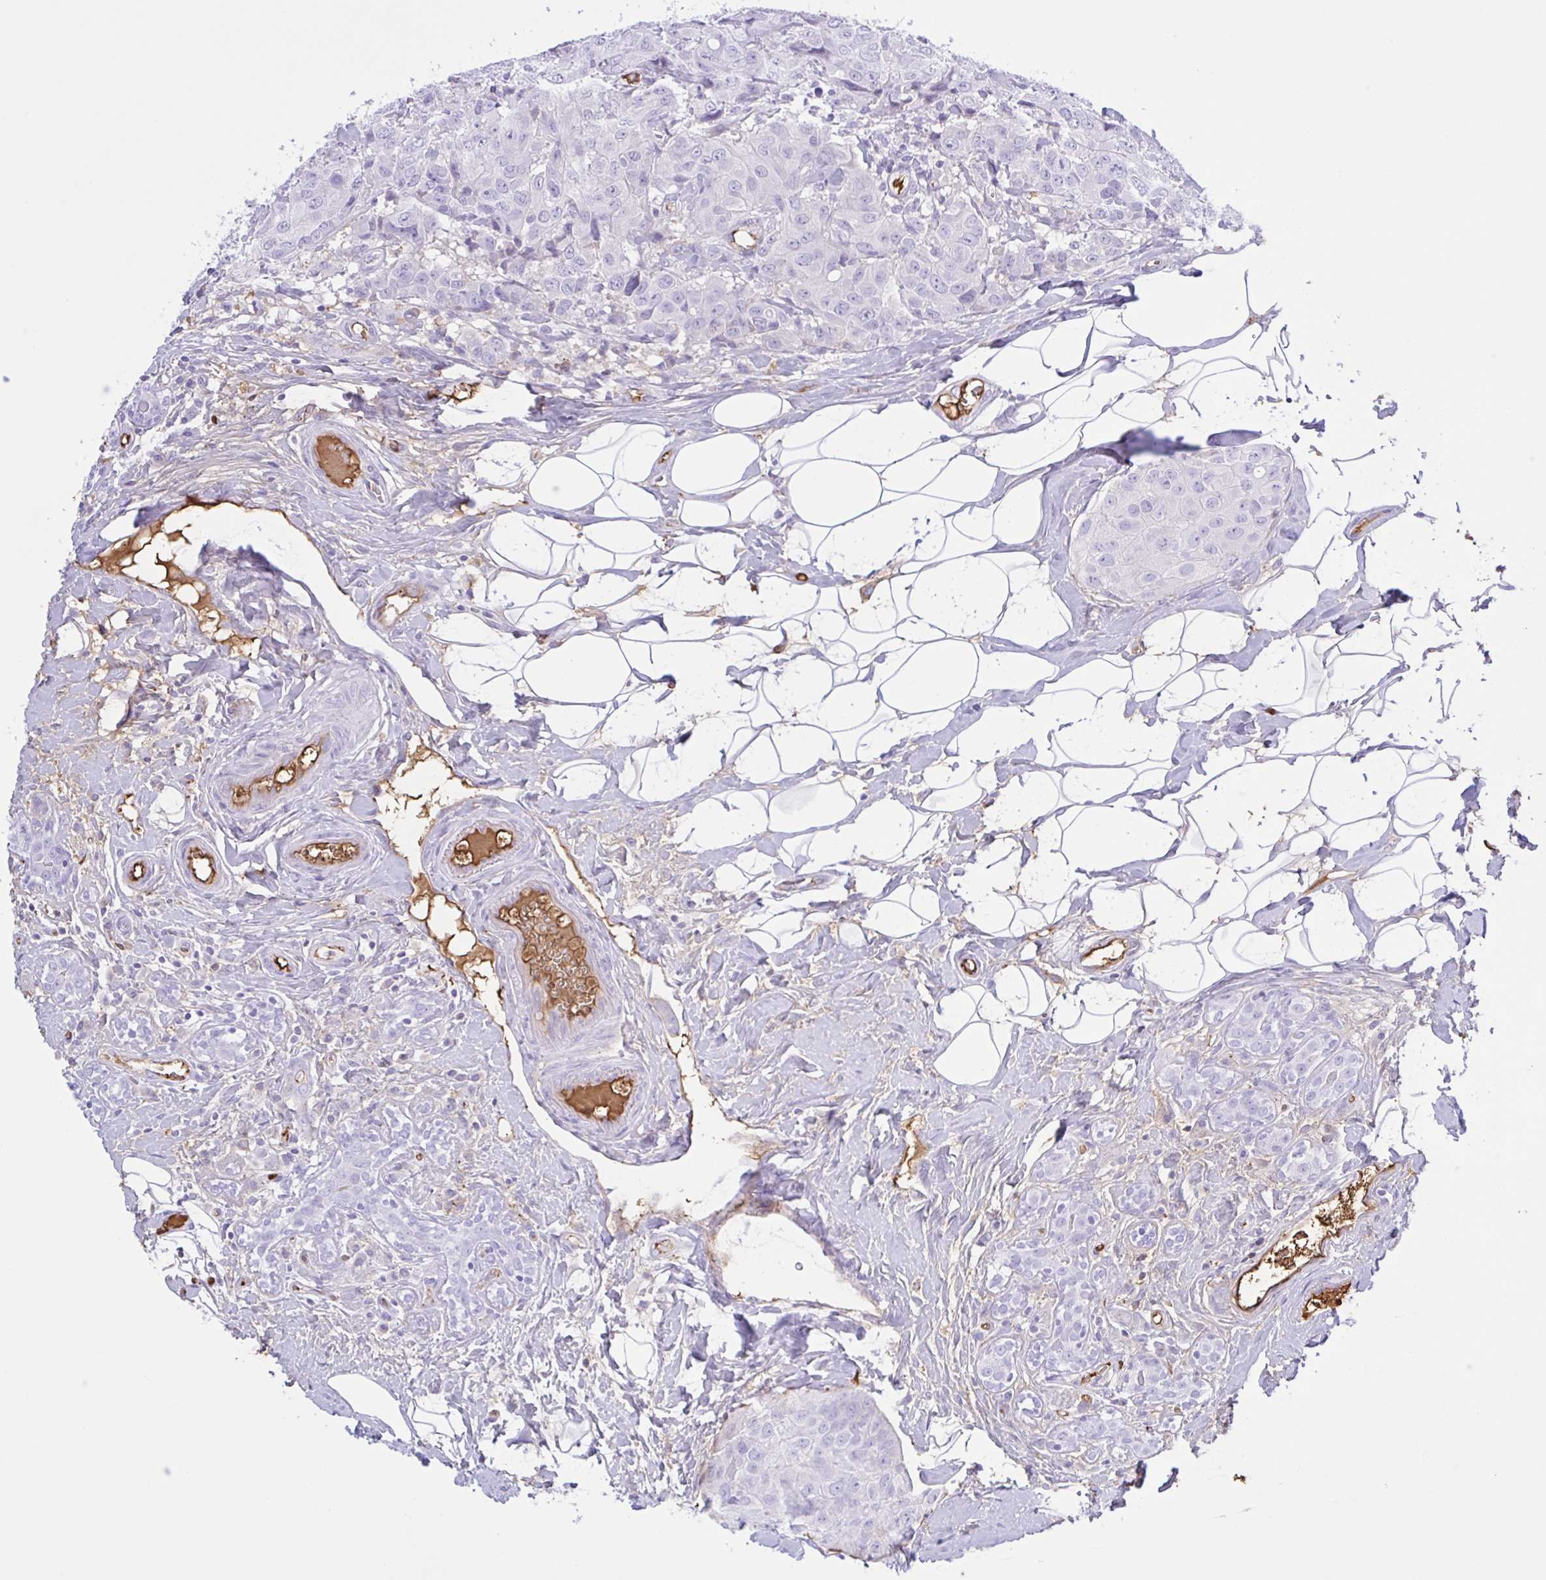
{"staining": {"intensity": "negative", "quantity": "none", "location": "none"}, "tissue": "breast cancer", "cell_type": "Tumor cells", "image_type": "cancer", "snomed": [{"axis": "morphology", "description": "Duct carcinoma"}, {"axis": "topography", "description": "Breast"}], "caption": "Immunohistochemistry of breast infiltrating ductal carcinoma exhibits no staining in tumor cells.", "gene": "LARGE2", "patient": {"sex": "female", "age": 43}}